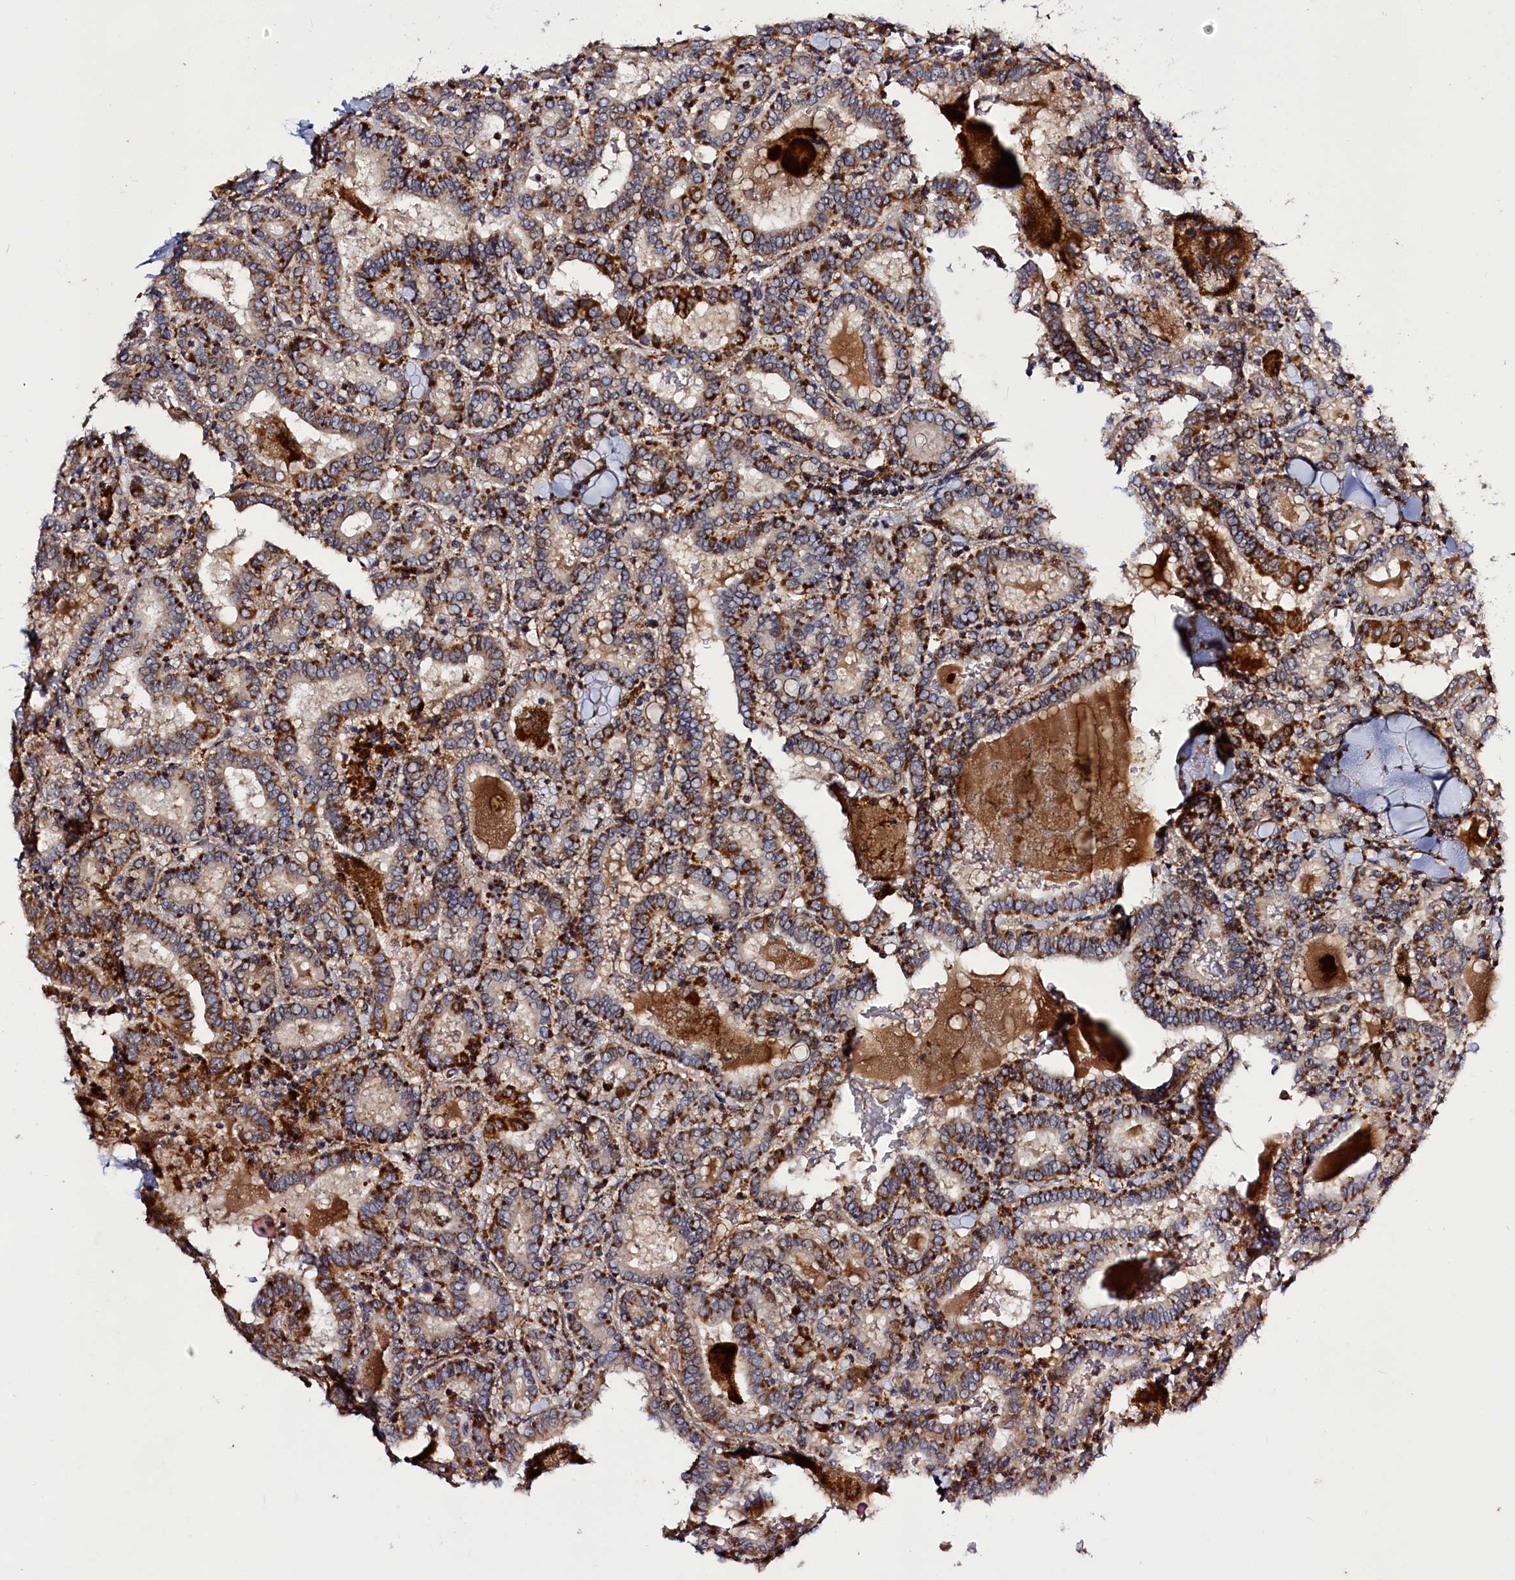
{"staining": {"intensity": "strong", "quantity": "25%-75%", "location": "cytoplasmic/membranous"}, "tissue": "thyroid cancer", "cell_type": "Tumor cells", "image_type": "cancer", "snomed": [{"axis": "morphology", "description": "Papillary adenocarcinoma, NOS"}, {"axis": "topography", "description": "Thyroid gland"}], "caption": "Immunohistochemistry (IHC) of human papillary adenocarcinoma (thyroid) shows high levels of strong cytoplasmic/membranous staining in about 25%-75% of tumor cells. Immunohistochemistry (IHC) stains the protein of interest in brown and the nuclei are stained blue.", "gene": "DYNC2H1", "patient": {"sex": "female", "age": 72}}